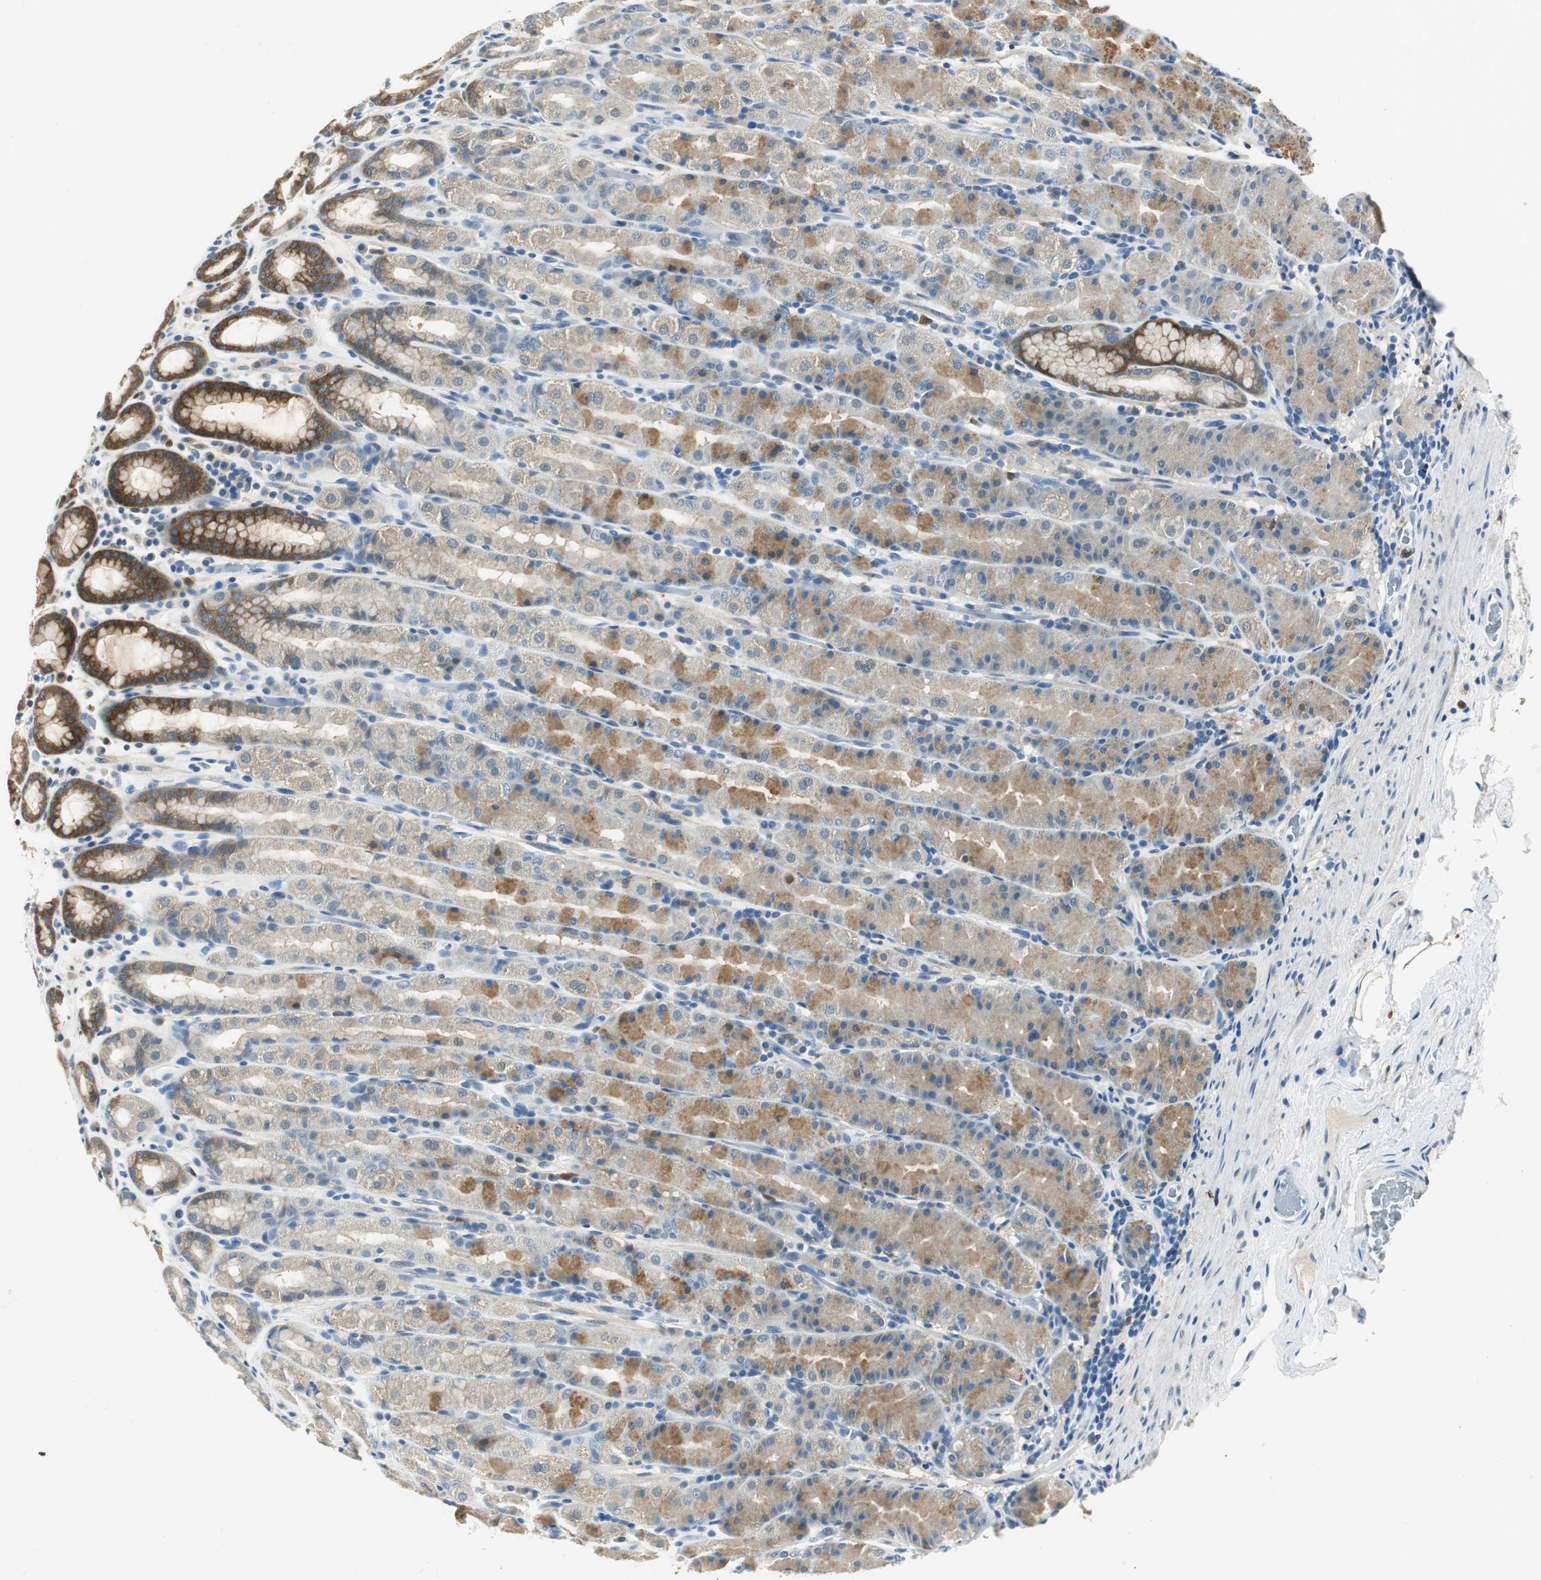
{"staining": {"intensity": "strong", "quantity": "25%-75%", "location": "cytoplasmic/membranous"}, "tissue": "stomach", "cell_type": "Glandular cells", "image_type": "normal", "snomed": [{"axis": "morphology", "description": "Normal tissue, NOS"}, {"axis": "topography", "description": "Stomach, upper"}], "caption": "Stomach stained for a protein exhibits strong cytoplasmic/membranous positivity in glandular cells. (IHC, brightfield microscopy, high magnification).", "gene": "ME1", "patient": {"sex": "male", "age": 68}}